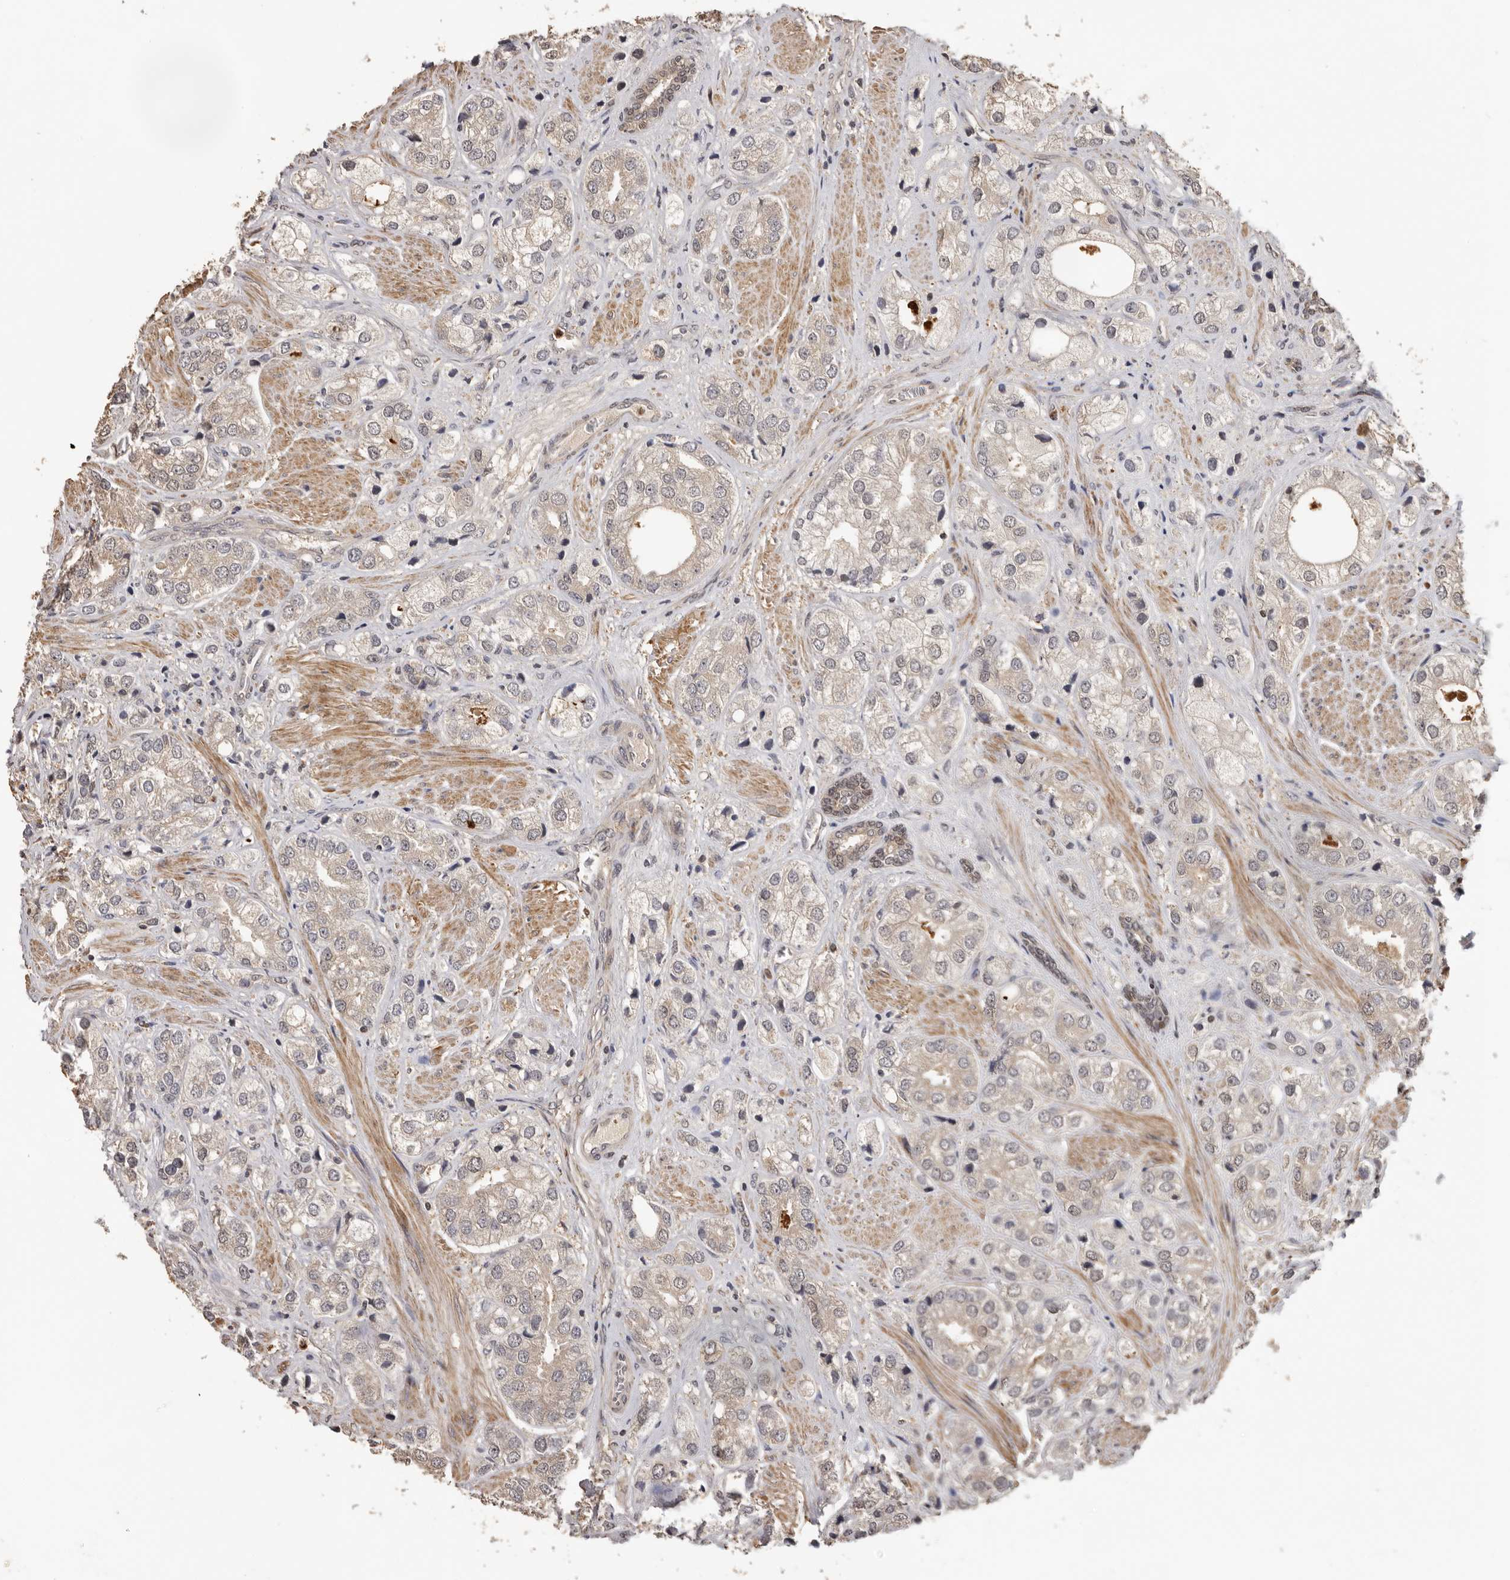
{"staining": {"intensity": "negative", "quantity": "none", "location": "none"}, "tissue": "prostate cancer", "cell_type": "Tumor cells", "image_type": "cancer", "snomed": [{"axis": "morphology", "description": "Adenocarcinoma, High grade"}, {"axis": "topography", "description": "Prostate"}], "caption": "A histopathology image of human high-grade adenocarcinoma (prostate) is negative for staining in tumor cells.", "gene": "KIF2B", "patient": {"sex": "male", "age": 50}}